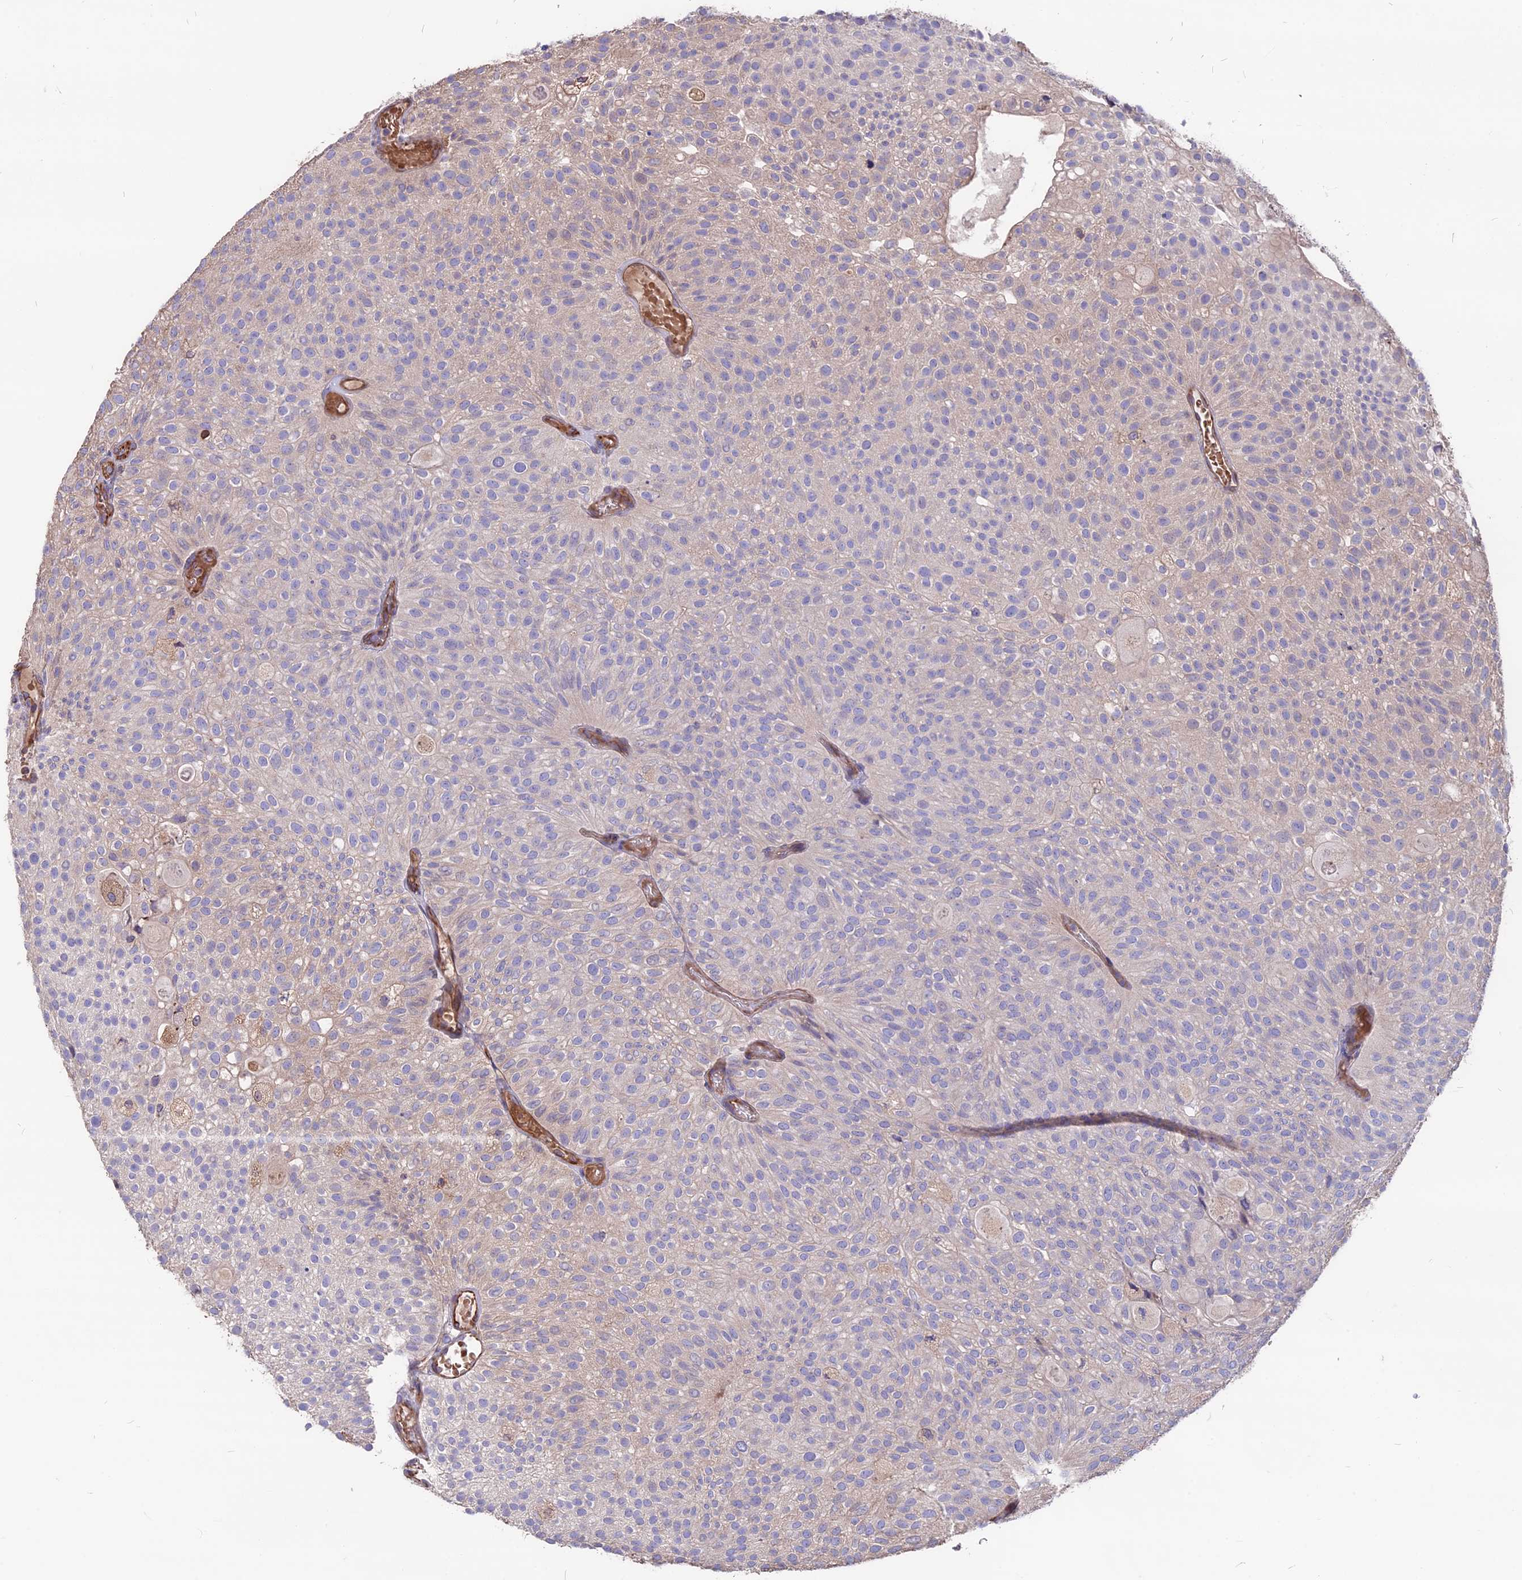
{"staining": {"intensity": "weak", "quantity": "<25%", "location": "cytoplasmic/membranous"}, "tissue": "urothelial cancer", "cell_type": "Tumor cells", "image_type": "cancer", "snomed": [{"axis": "morphology", "description": "Urothelial carcinoma, Low grade"}, {"axis": "topography", "description": "Urinary bladder"}], "caption": "The image reveals no significant staining in tumor cells of urothelial cancer. (Immunohistochemistry, brightfield microscopy, high magnification).", "gene": "SEH1L", "patient": {"sex": "male", "age": 78}}